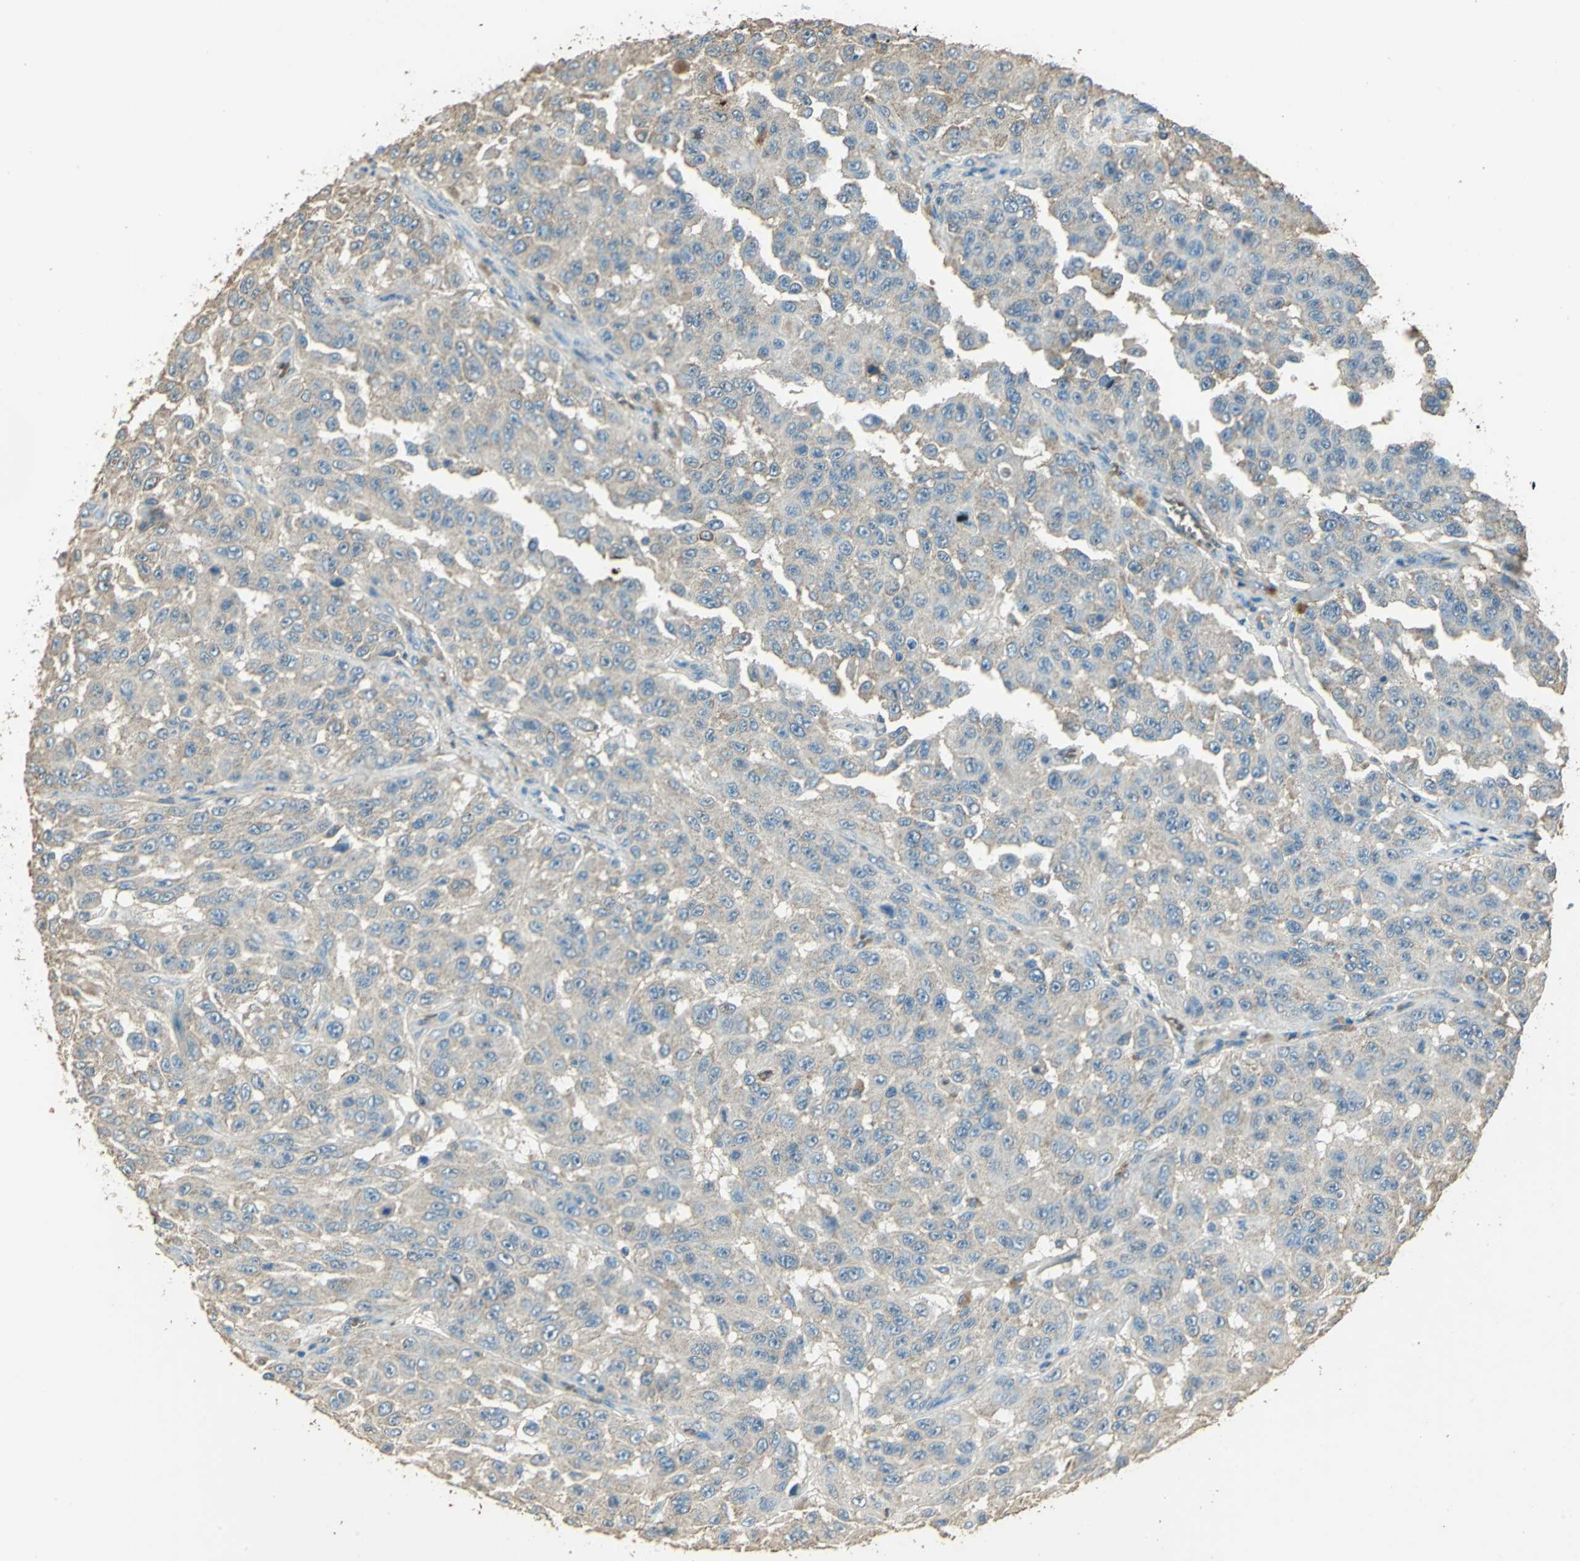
{"staining": {"intensity": "weak", "quantity": ">75%", "location": "cytoplasmic/membranous"}, "tissue": "melanoma", "cell_type": "Tumor cells", "image_type": "cancer", "snomed": [{"axis": "morphology", "description": "Malignant melanoma, NOS"}, {"axis": "topography", "description": "Skin"}], "caption": "Malignant melanoma was stained to show a protein in brown. There is low levels of weak cytoplasmic/membranous positivity in approximately >75% of tumor cells.", "gene": "TRAPPC2", "patient": {"sex": "male", "age": 30}}